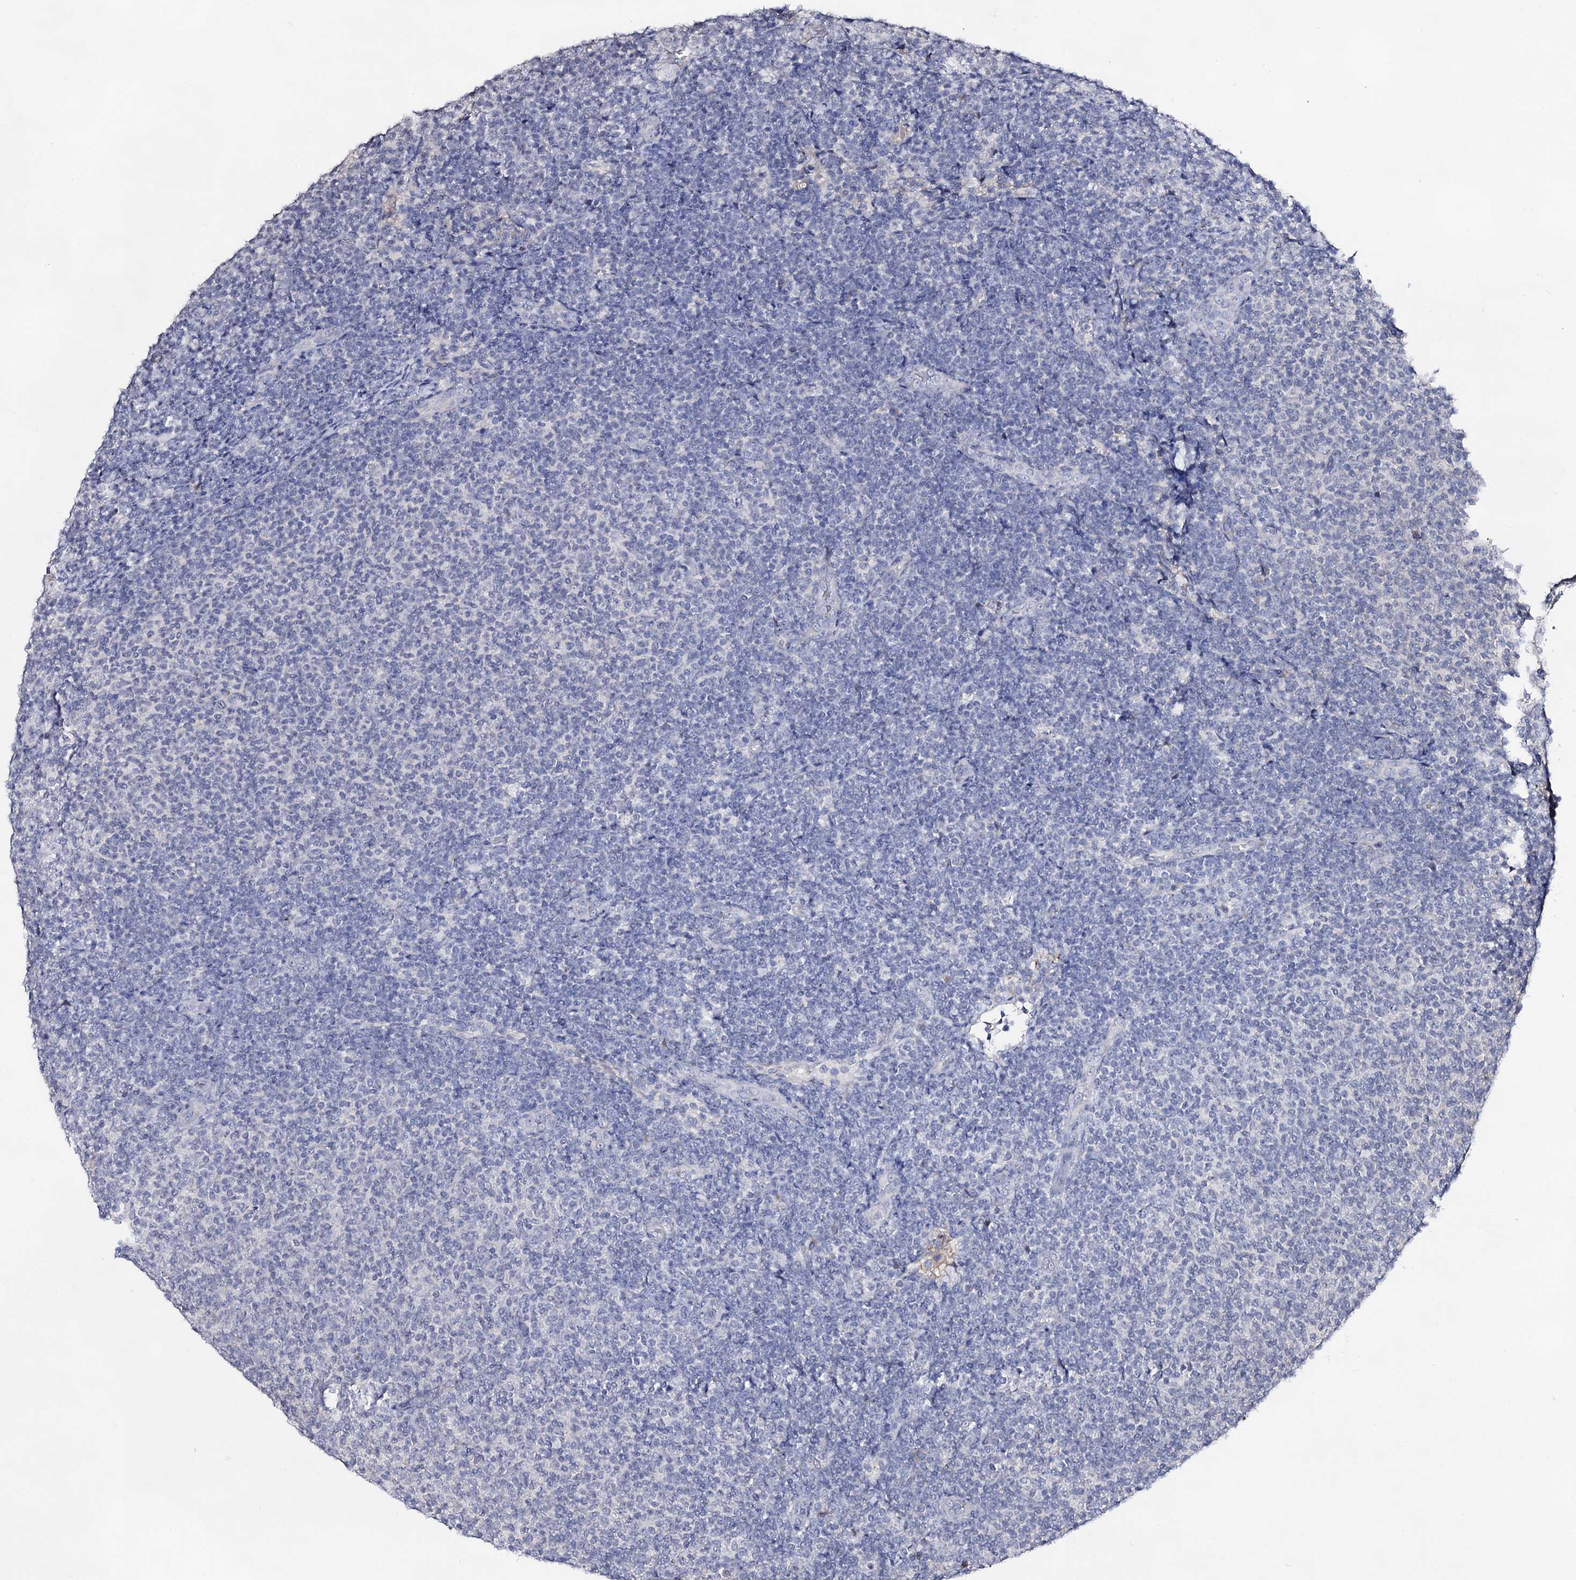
{"staining": {"intensity": "negative", "quantity": "none", "location": "none"}, "tissue": "lymphoma", "cell_type": "Tumor cells", "image_type": "cancer", "snomed": [{"axis": "morphology", "description": "Malignant lymphoma, non-Hodgkin's type, Low grade"}, {"axis": "topography", "description": "Lymph node"}], "caption": "There is no significant expression in tumor cells of malignant lymphoma, non-Hodgkin's type (low-grade).", "gene": "PLIN1", "patient": {"sex": "male", "age": 66}}